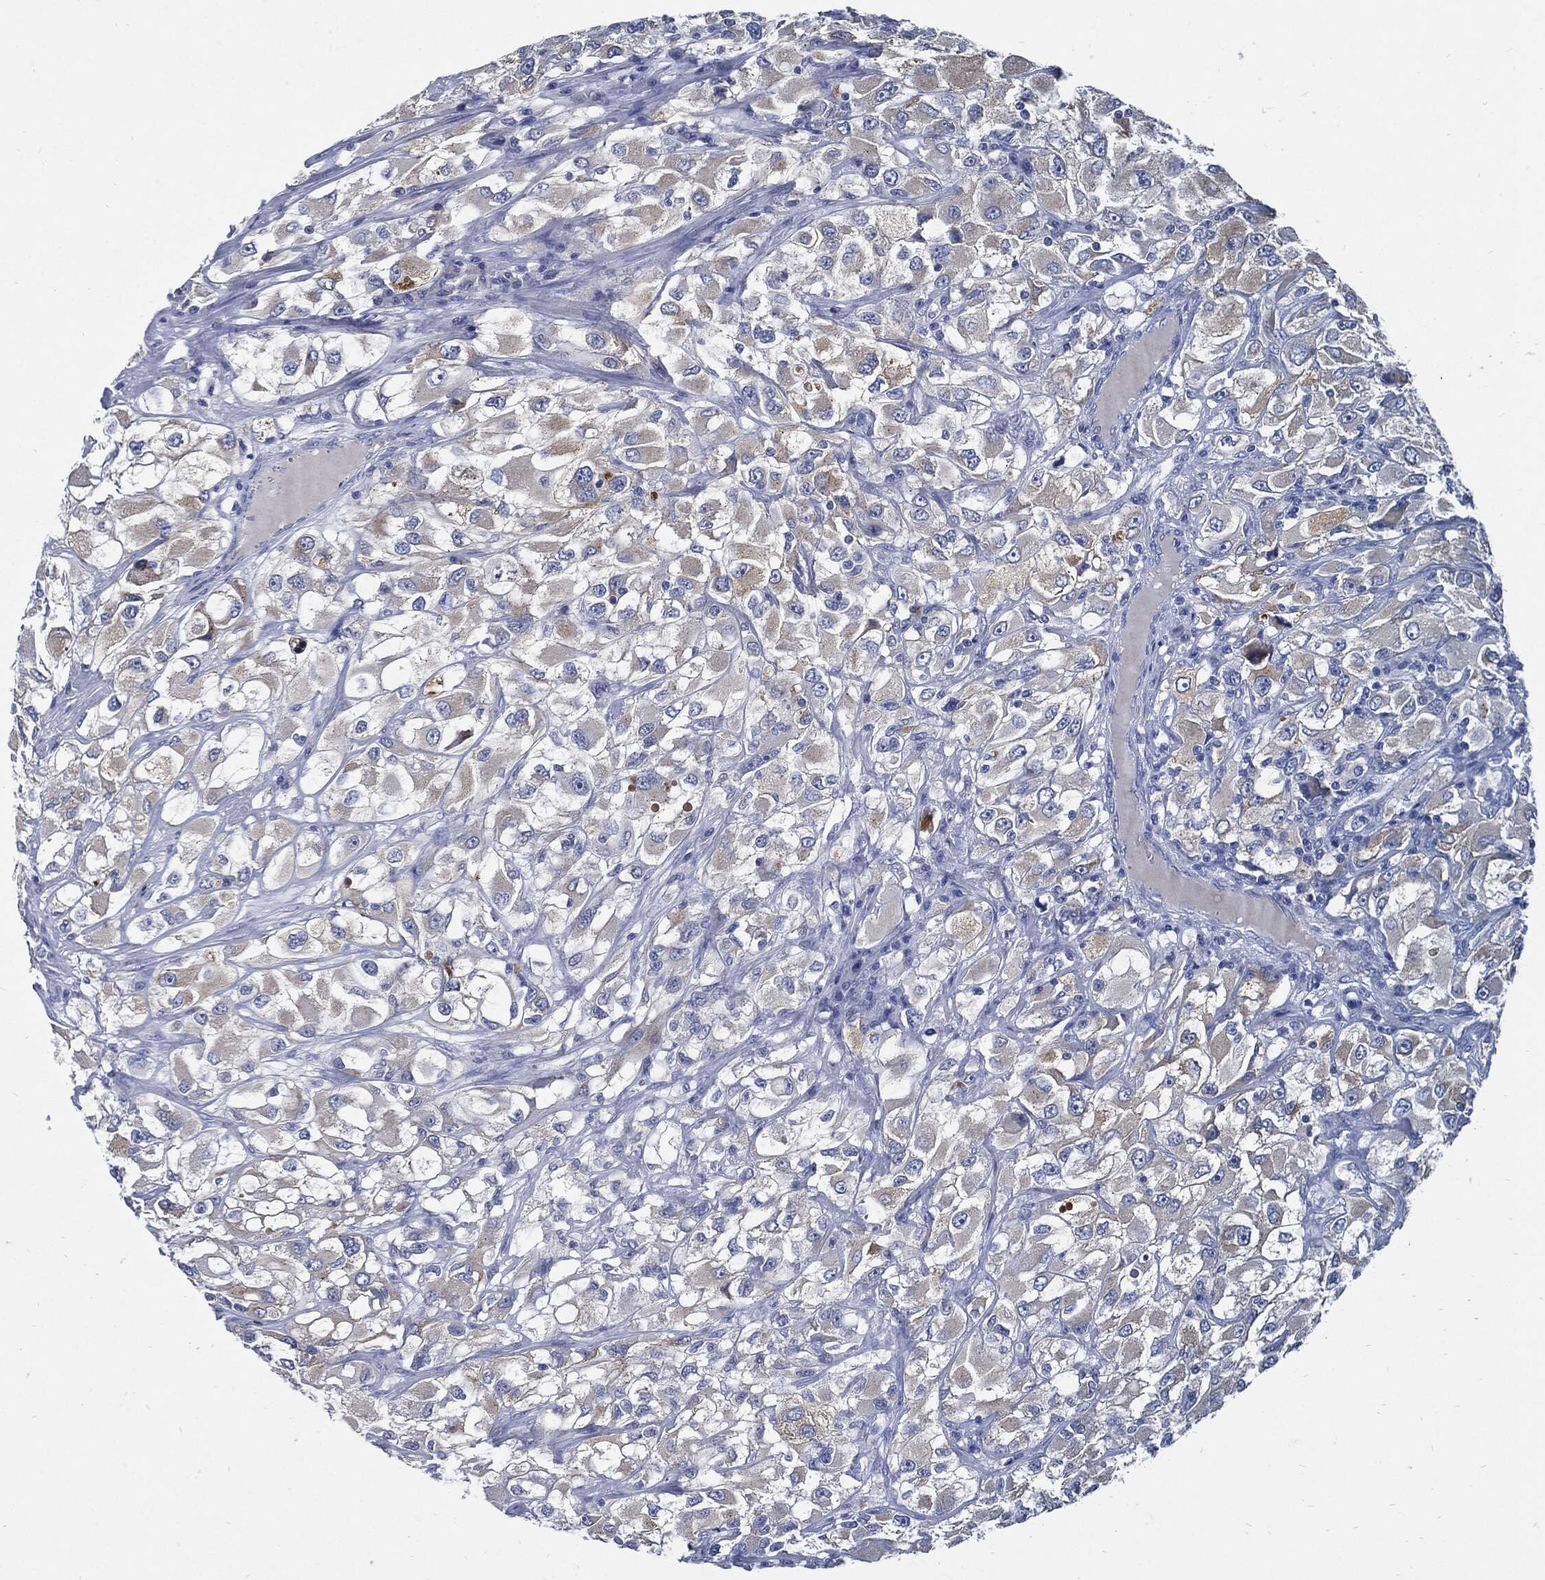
{"staining": {"intensity": "negative", "quantity": "none", "location": "none"}, "tissue": "renal cancer", "cell_type": "Tumor cells", "image_type": "cancer", "snomed": [{"axis": "morphology", "description": "Adenocarcinoma, NOS"}, {"axis": "topography", "description": "Kidney"}], "caption": "There is no significant expression in tumor cells of renal cancer.", "gene": "CPE", "patient": {"sex": "female", "age": 52}}